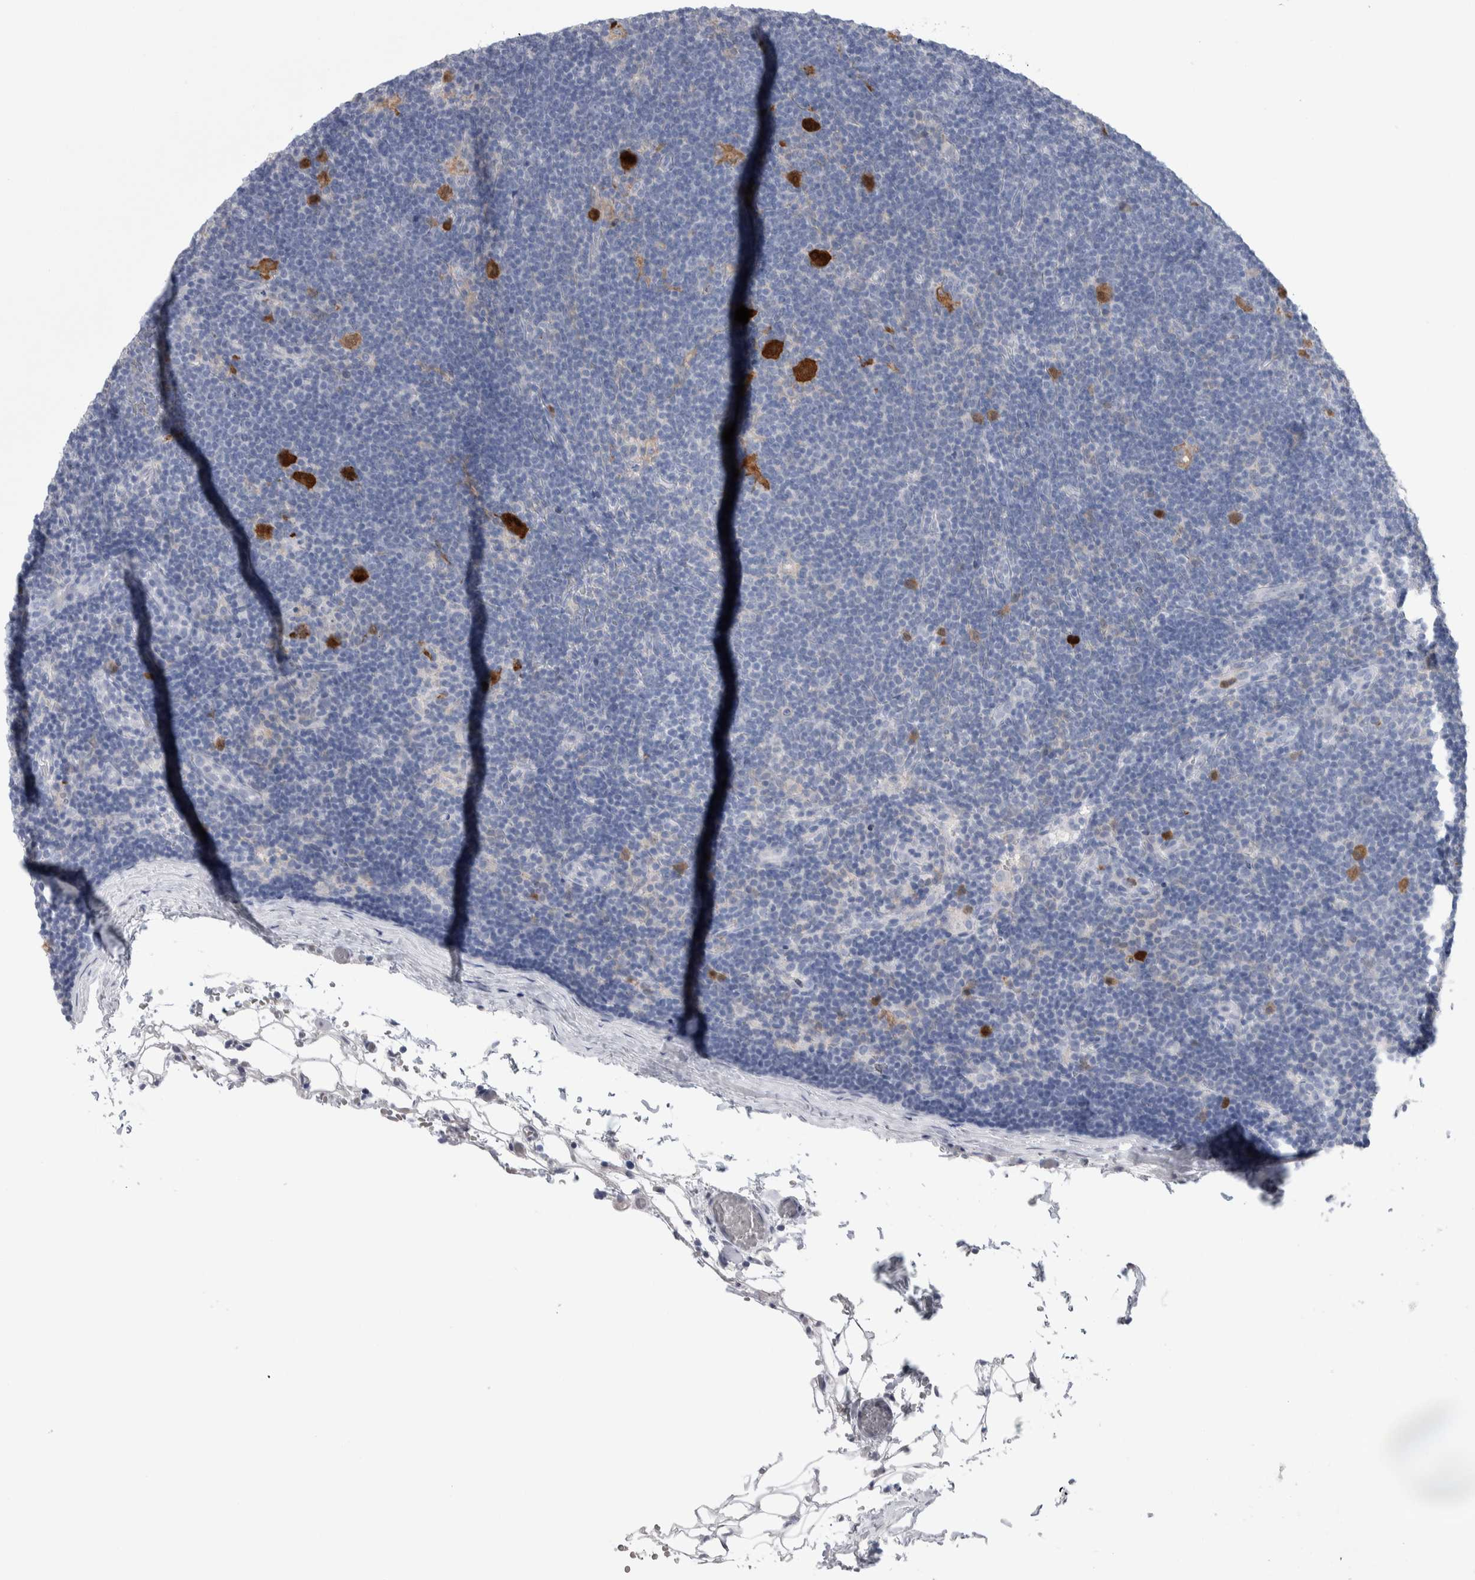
{"staining": {"intensity": "moderate", "quantity": "<25%", "location": "cytoplasmic/membranous"}, "tissue": "lymphoma", "cell_type": "Tumor cells", "image_type": "cancer", "snomed": [{"axis": "morphology", "description": "Hodgkin's disease, NOS"}, {"axis": "topography", "description": "Lymph node"}], "caption": "There is low levels of moderate cytoplasmic/membranous positivity in tumor cells of Hodgkin's disease, as demonstrated by immunohistochemical staining (brown color).", "gene": "LURAP1L", "patient": {"sex": "female", "age": 57}}